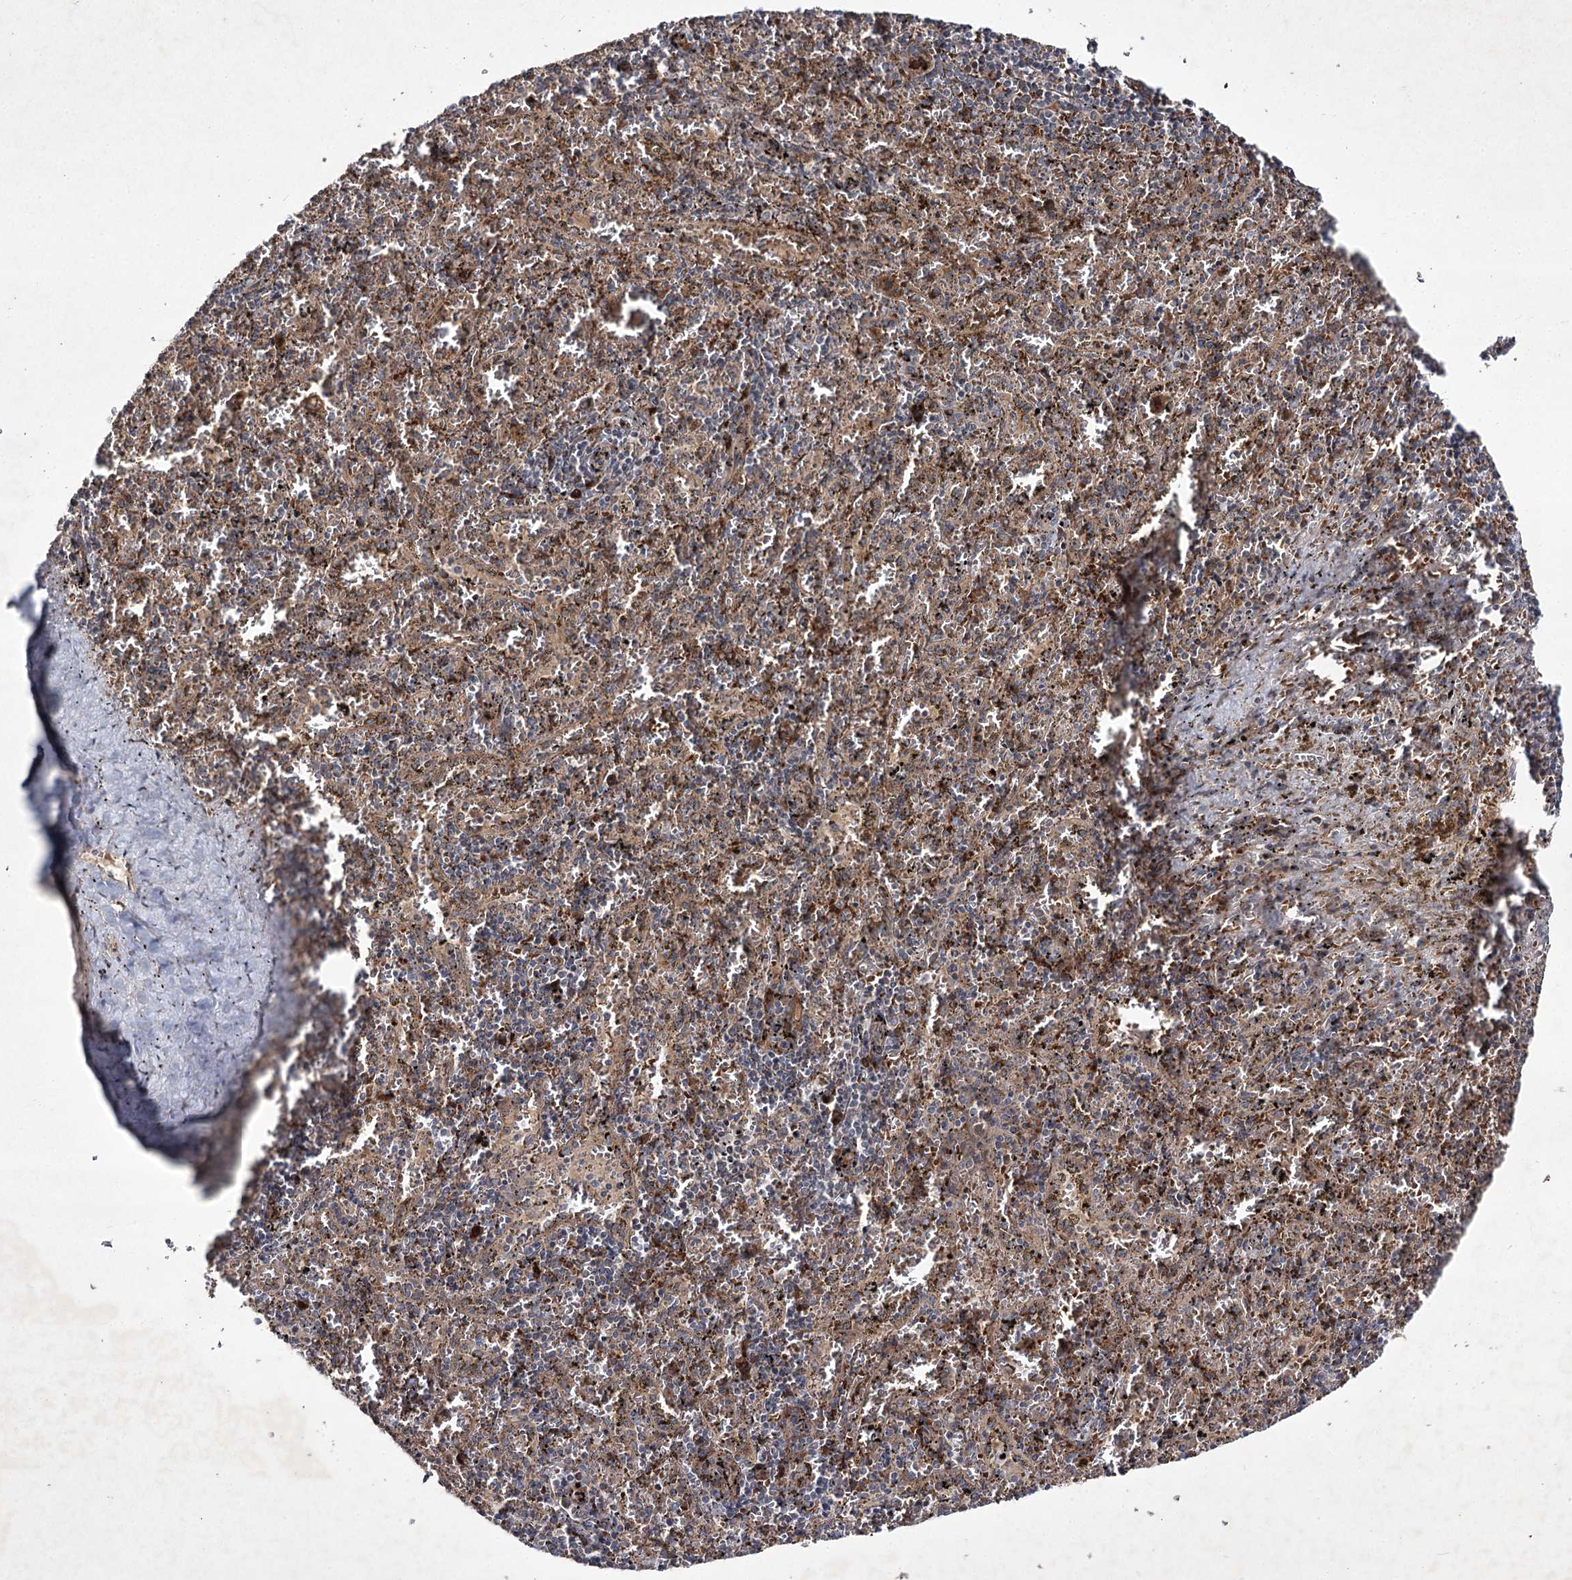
{"staining": {"intensity": "strong", "quantity": "25%-75%", "location": "cytoplasmic/membranous"}, "tissue": "spleen", "cell_type": "Cells in red pulp", "image_type": "normal", "snomed": [{"axis": "morphology", "description": "Normal tissue, NOS"}, {"axis": "topography", "description": "Spleen"}], "caption": "Cells in red pulp reveal high levels of strong cytoplasmic/membranous staining in about 25%-75% of cells in normal spleen. Using DAB (3,3'-diaminobenzidine) (brown) and hematoxylin (blue) stains, captured at high magnification using brightfield microscopy.", "gene": "ALG9", "patient": {"sex": "male", "age": 11}}